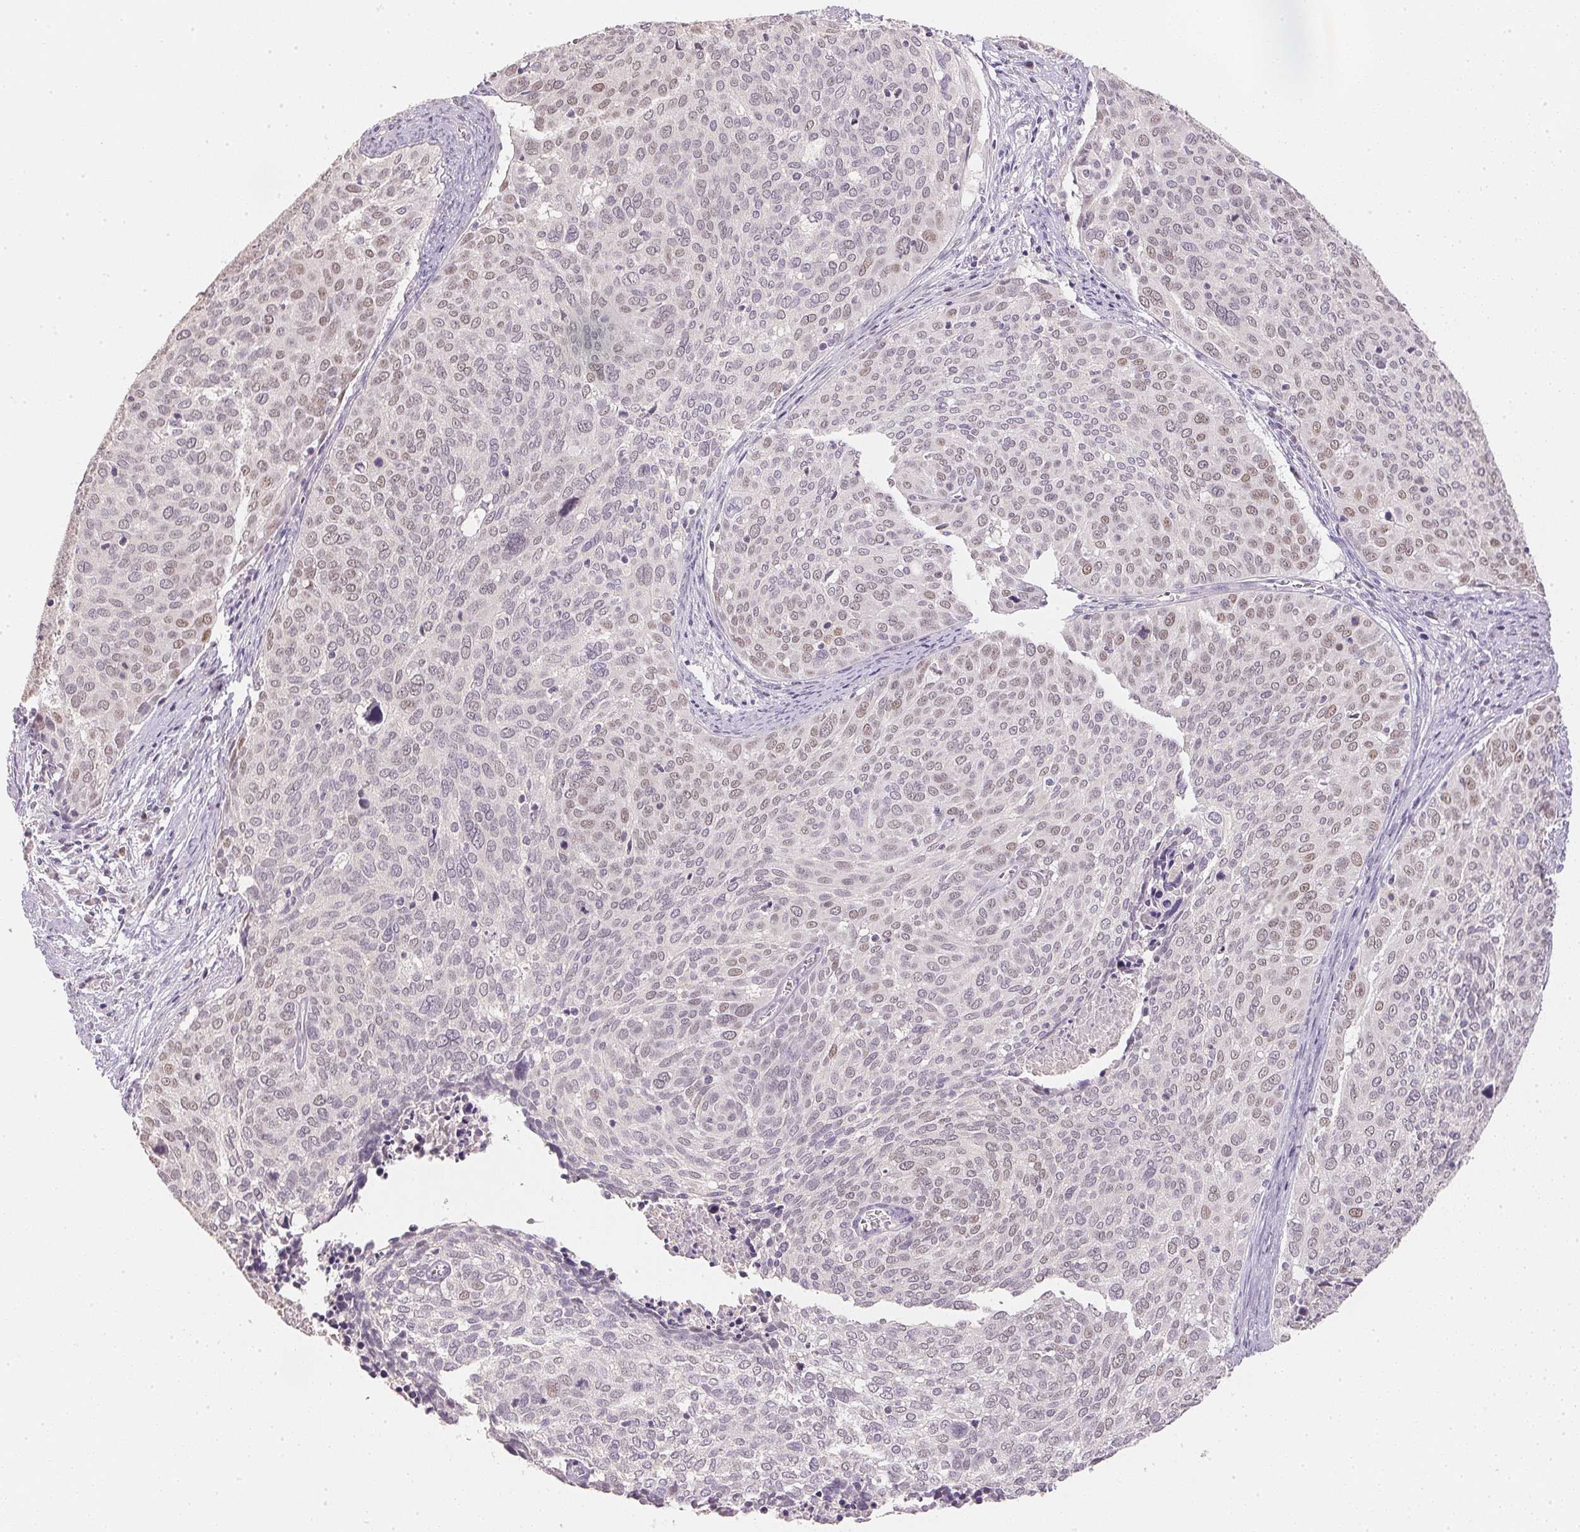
{"staining": {"intensity": "weak", "quantity": "25%-75%", "location": "nuclear"}, "tissue": "cervical cancer", "cell_type": "Tumor cells", "image_type": "cancer", "snomed": [{"axis": "morphology", "description": "Squamous cell carcinoma, NOS"}, {"axis": "topography", "description": "Cervix"}], "caption": "About 25%-75% of tumor cells in human cervical squamous cell carcinoma demonstrate weak nuclear protein positivity as visualized by brown immunohistochemical staining.", "gene": "POLR3G", "patient": {"sex": "female", "age": 39}}